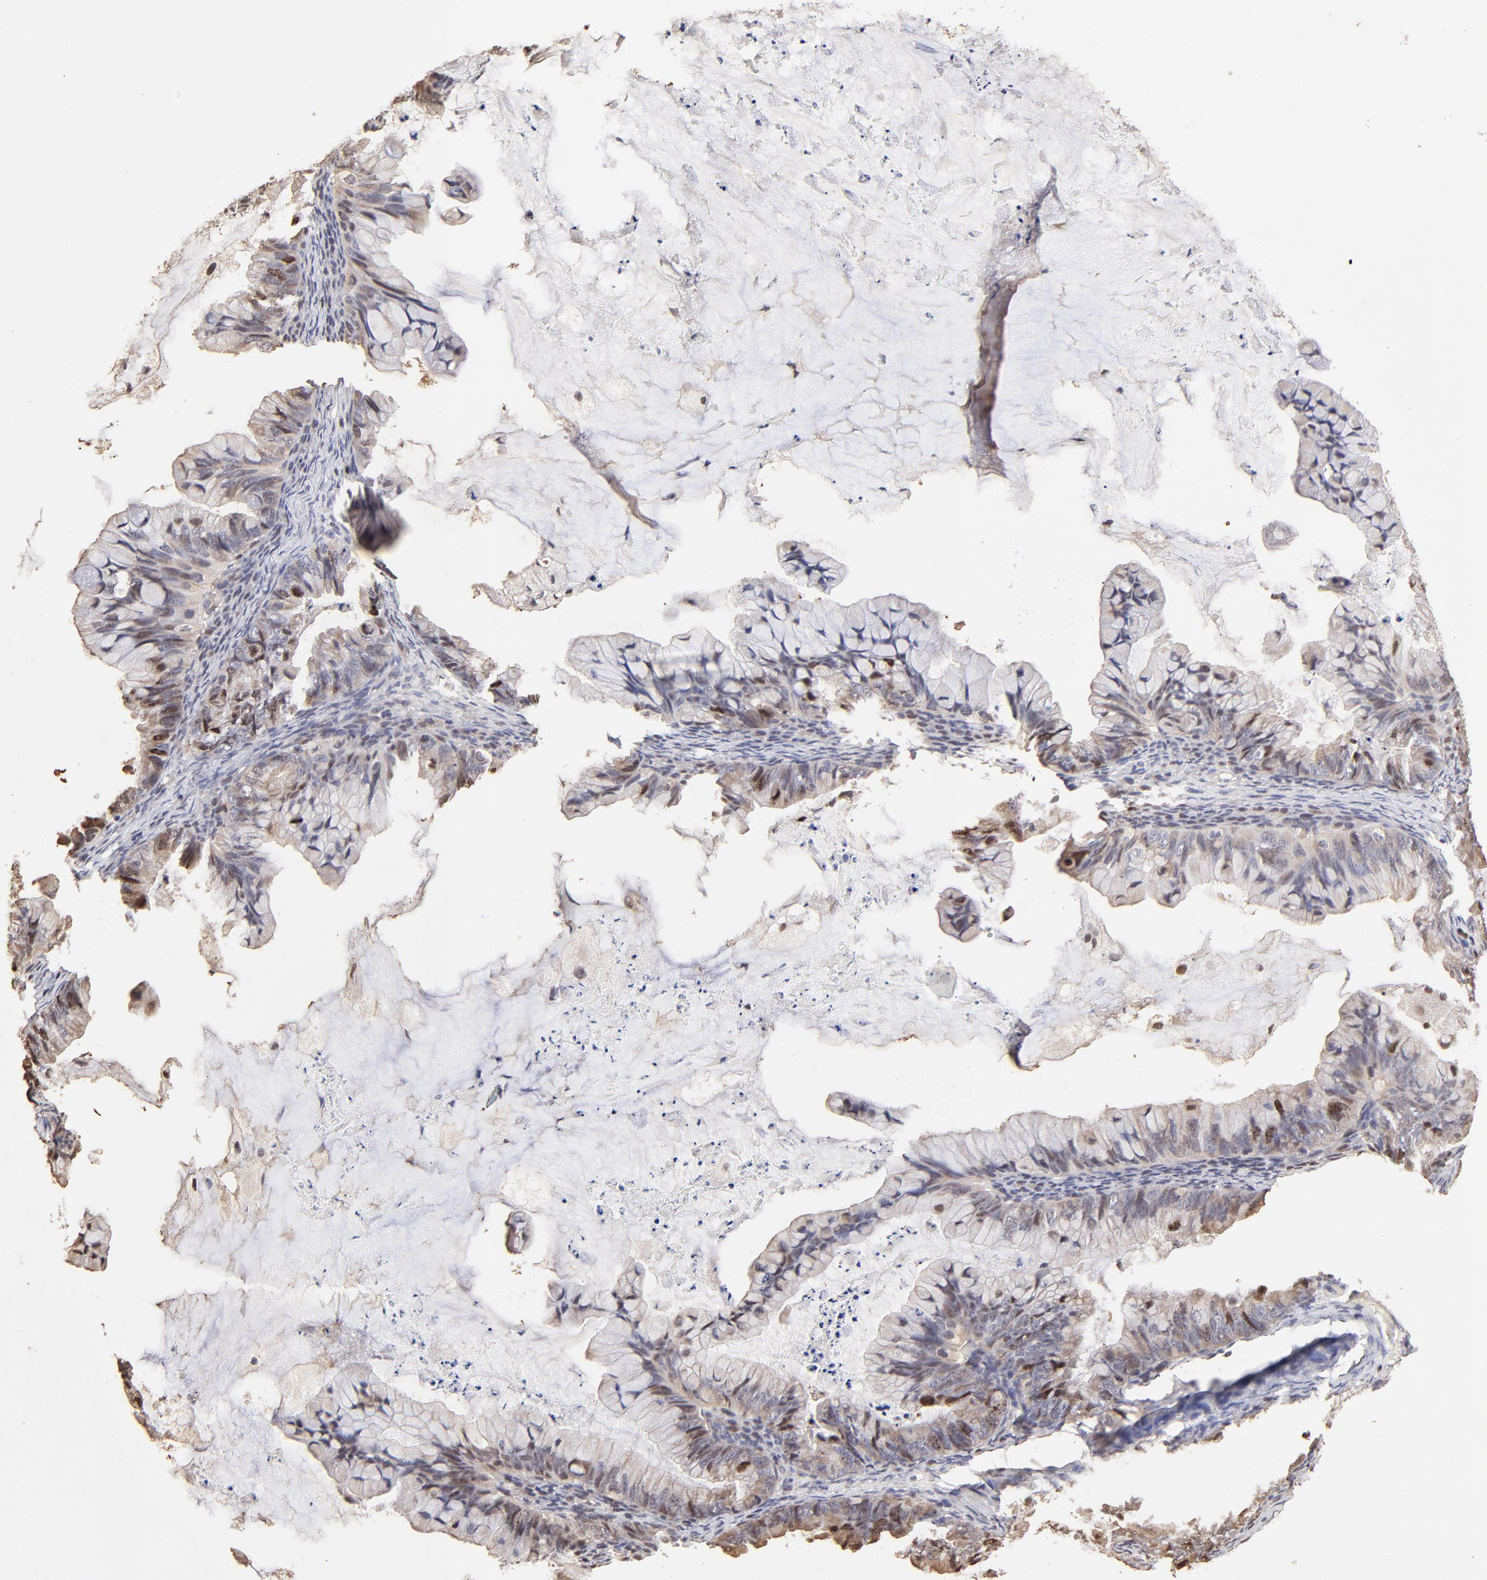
{"staining": {"intensity": "moderate", "quantity": "<25%", "location": "nuclear"}, "tissue": "ovarian cancer", "cell_type": "Tumor cells", "image_type": "cancer", "snomed": [{"axis": "morphology", "description": "Cystadenocarcinoma, mucinous, NOS"}, {"axis": "topography", "description": "Ovary"}], "caption": "Mucinous cystadenocarcinoma (ovarian) tissue reveals moderate nuclear staining in about <25% of tumor cells, visualized by immunohistochemistry.", "gene": "BIRC5", "patient": {"sex": "female", "age": 36}}